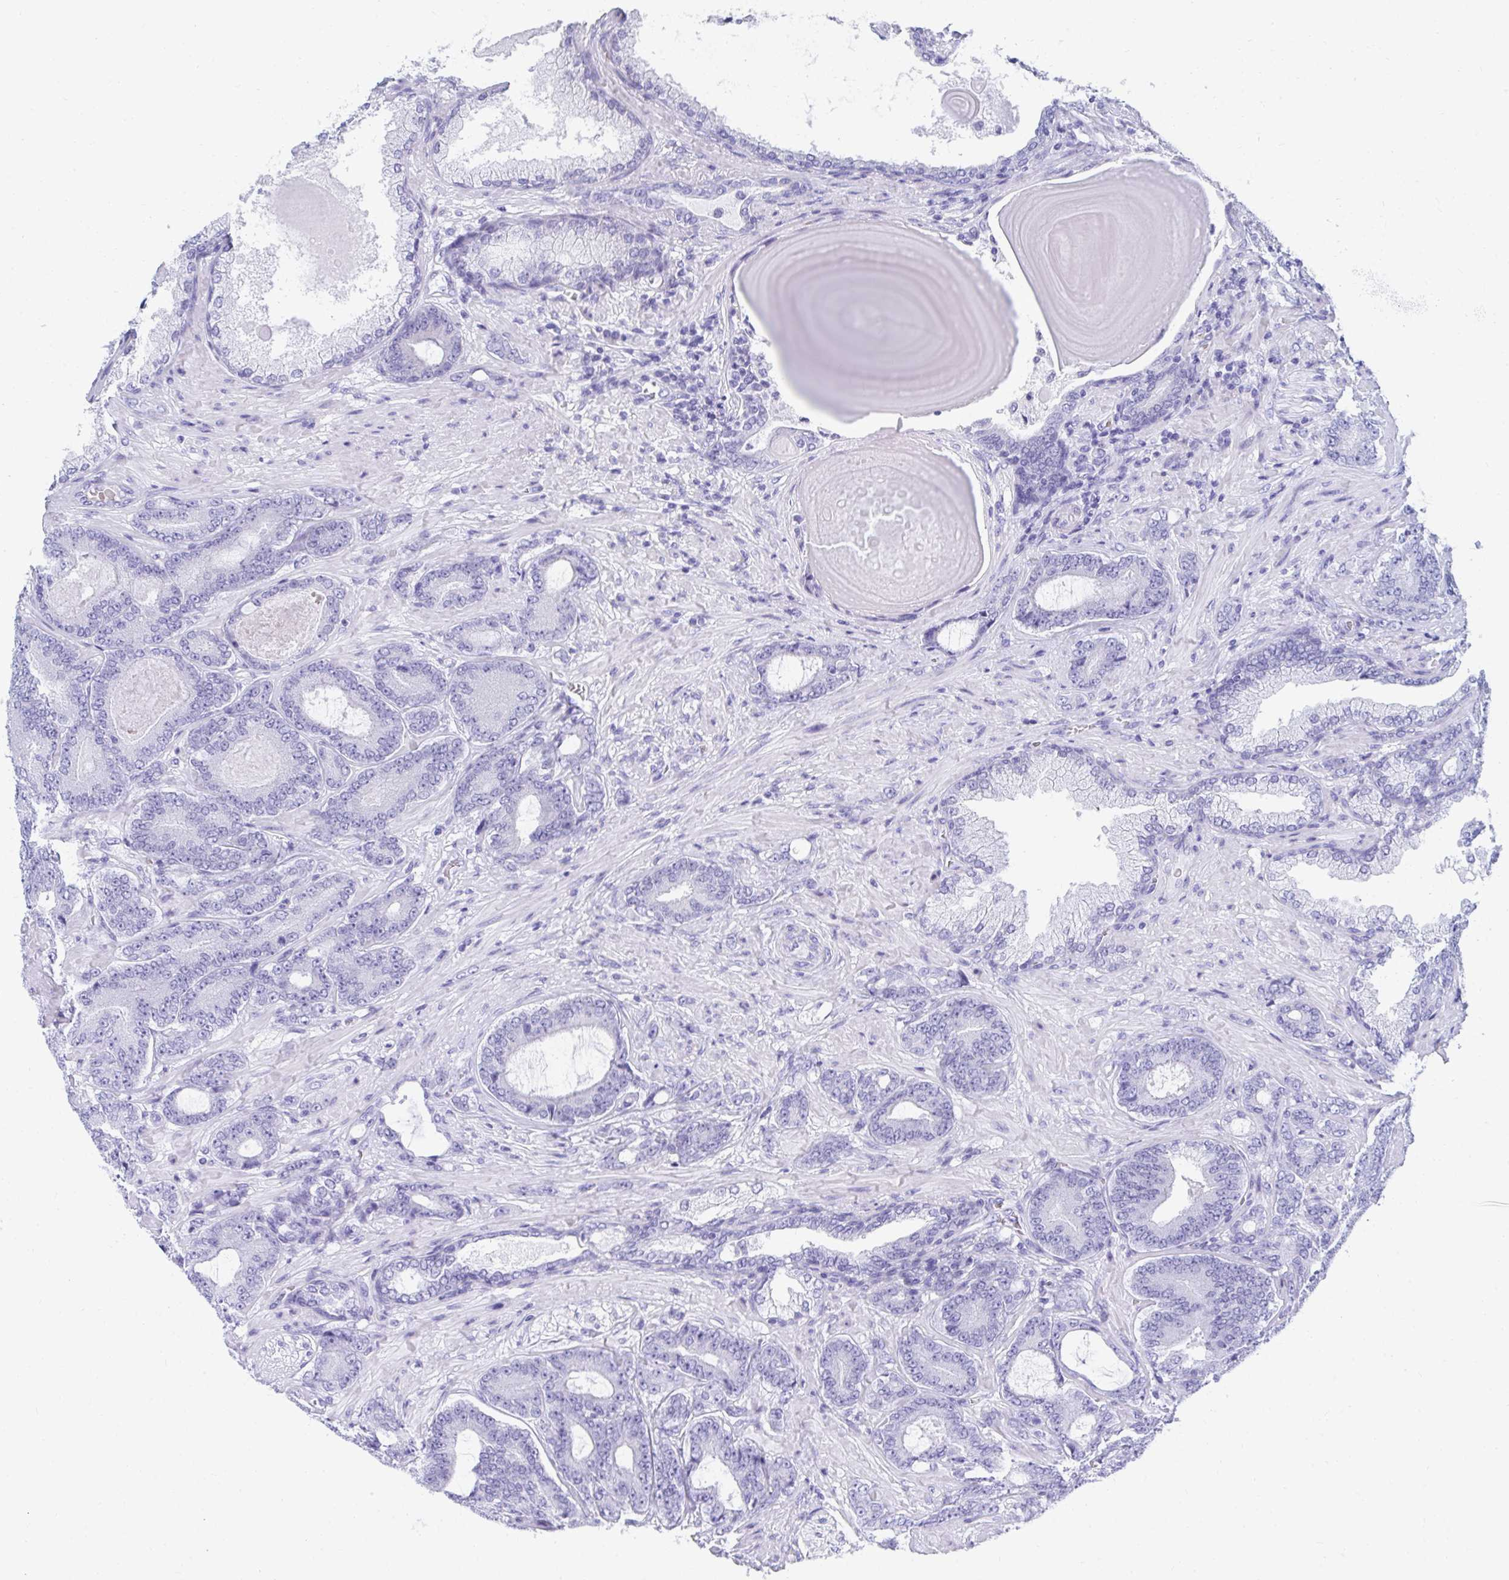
{"staining": {"intensity": "negative", "quantity": "none", "location": "none"}, "tissue": "prostate cancer", "cell_type": "Tumor cells", "image_type": "cancer", "snomed": [{"axis": "morphology", "description": "Adenocarcinoma, High grade"}, {"axis": "topography", "description": "Prostate"}], "caption": "Immunohistochemistry (IHC) histopathology image of human prostate adenocarcinoma (high-grade) stained for a protein (brown), which displays no staining in tumor cells.", "gene": "MROH2B", "patient": {"sex": "male", "age": 62}}